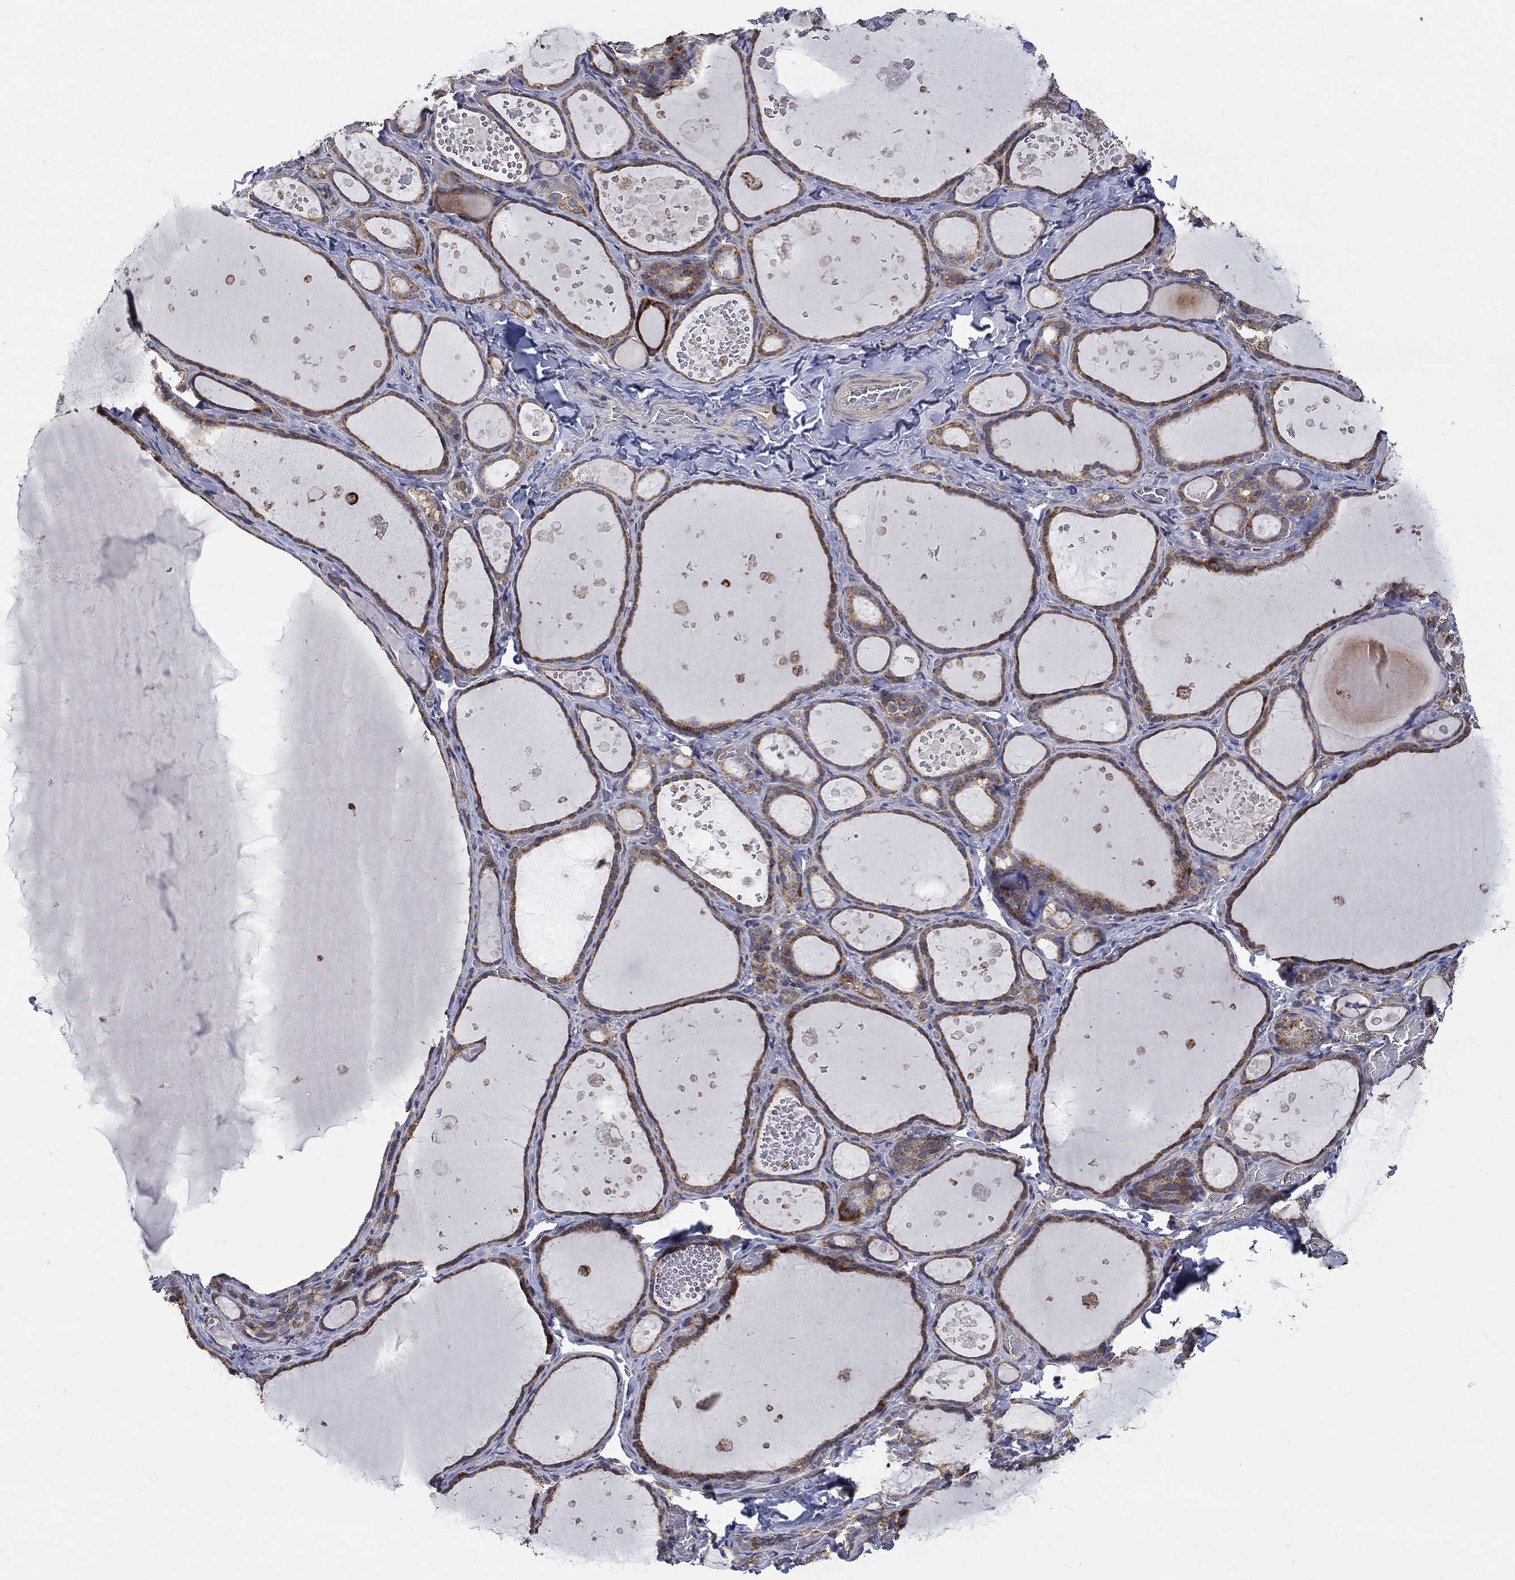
{"staining": {"intensity": "moderate", "quantity": "25%-75%", "location": "cytoplasmic/membranous"}, "tissue": "thyroid gland", "cell_type": "Glandular cells", "image_type": "normal", "snomed": [{"axis": "morphology", "description": "Normal tissue, NOS"}, {"axis": "topography", "description": "Thyroid gland"}], "caption": "High-magnification brightfield microscopy of benign thyroid gland stained with DAB (brown) and counterstained with hematoxylin (blue). glandular cells exhibit moderate cytoplasmic/membranous expression is appreciated in approximately25%-75% of cells. Immunohistochemistry (ihc) stains the protein in brown and the nuclei are stained blue.", "gene": "RPLP0", "patient": {"sex": "female", "age": 56}}